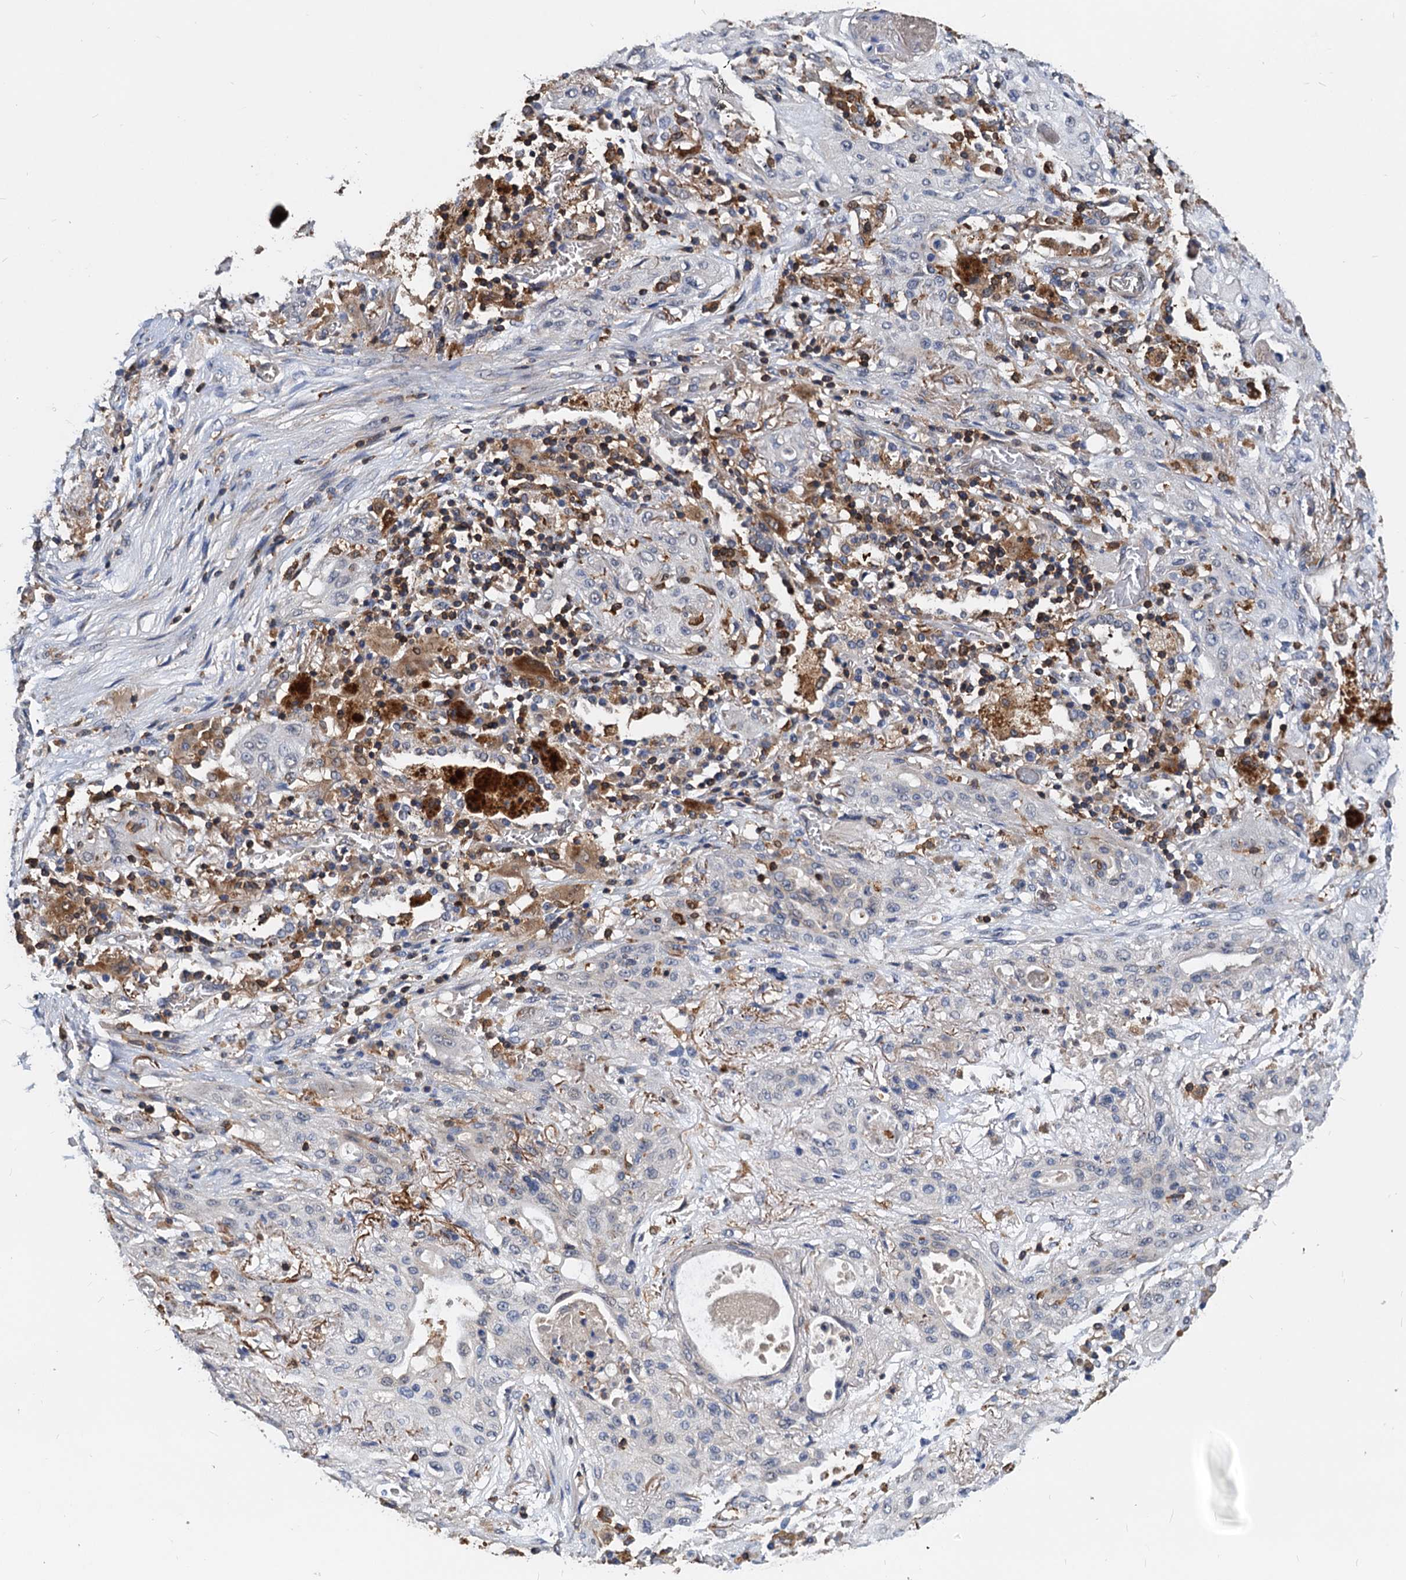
{"staining": {"intensity": "negative", "quantity": "none", "location": "none"}, "tissue": "lung cancer", "cell_type": "Tumor cells", "image_type": "cancer", "snomed": [{"axis": "morphology", "description": "Squamous cell carcinoma, NOS"}, {"axis": "topography", "description": "Lung"}], "caption": "Immunohistochemical staining of human lung cancer demonstrates no significant staining in tumor cells.", "gene": "LCP2", "patient": {"sex": "female", "age": 47}}